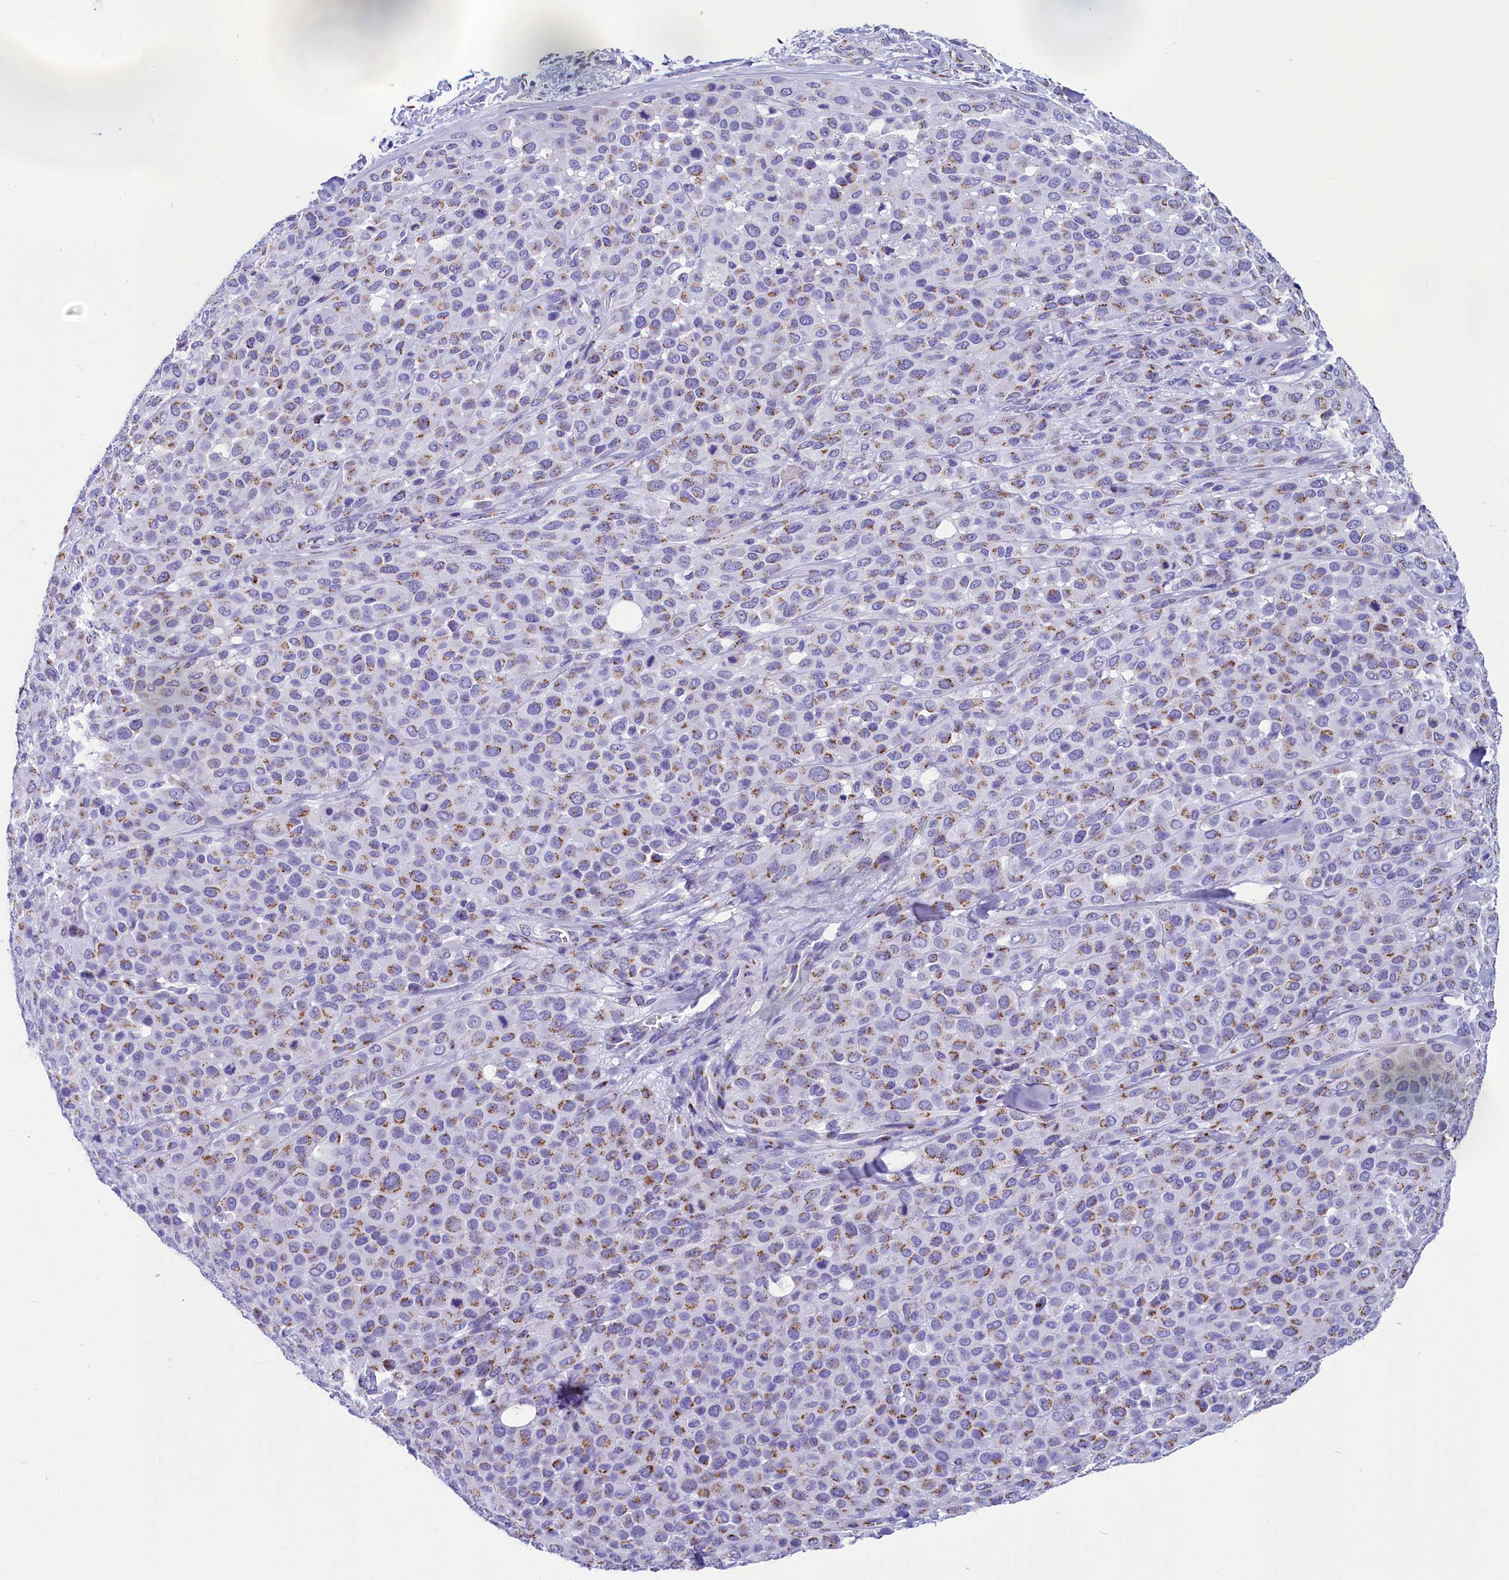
{"staining": {"intensity": "moderate", "quantity": ">75%", "location": "cytoplasmic/membranous"}, "tissue": "melanoma", "cell_type": "Tumor cells", "image_type": "cancer", "snomed": [{"axis": "morphology", "description": "Malignant melanoma, Metastatic site"}, {"axis": "topography", "description": "Skin"}], "caption": "High-magnification brightfield microscopy of malignant melanoma (metastatic site) stained with DAB (brown) and counterstained with hematoxylin (blue). tumor cells exhibit moderate cytoplasmic/membranous positivity is seen in about>75% of cells.", "gene": "AP3B2", "patient": {"sex": "female", "age": 81}}